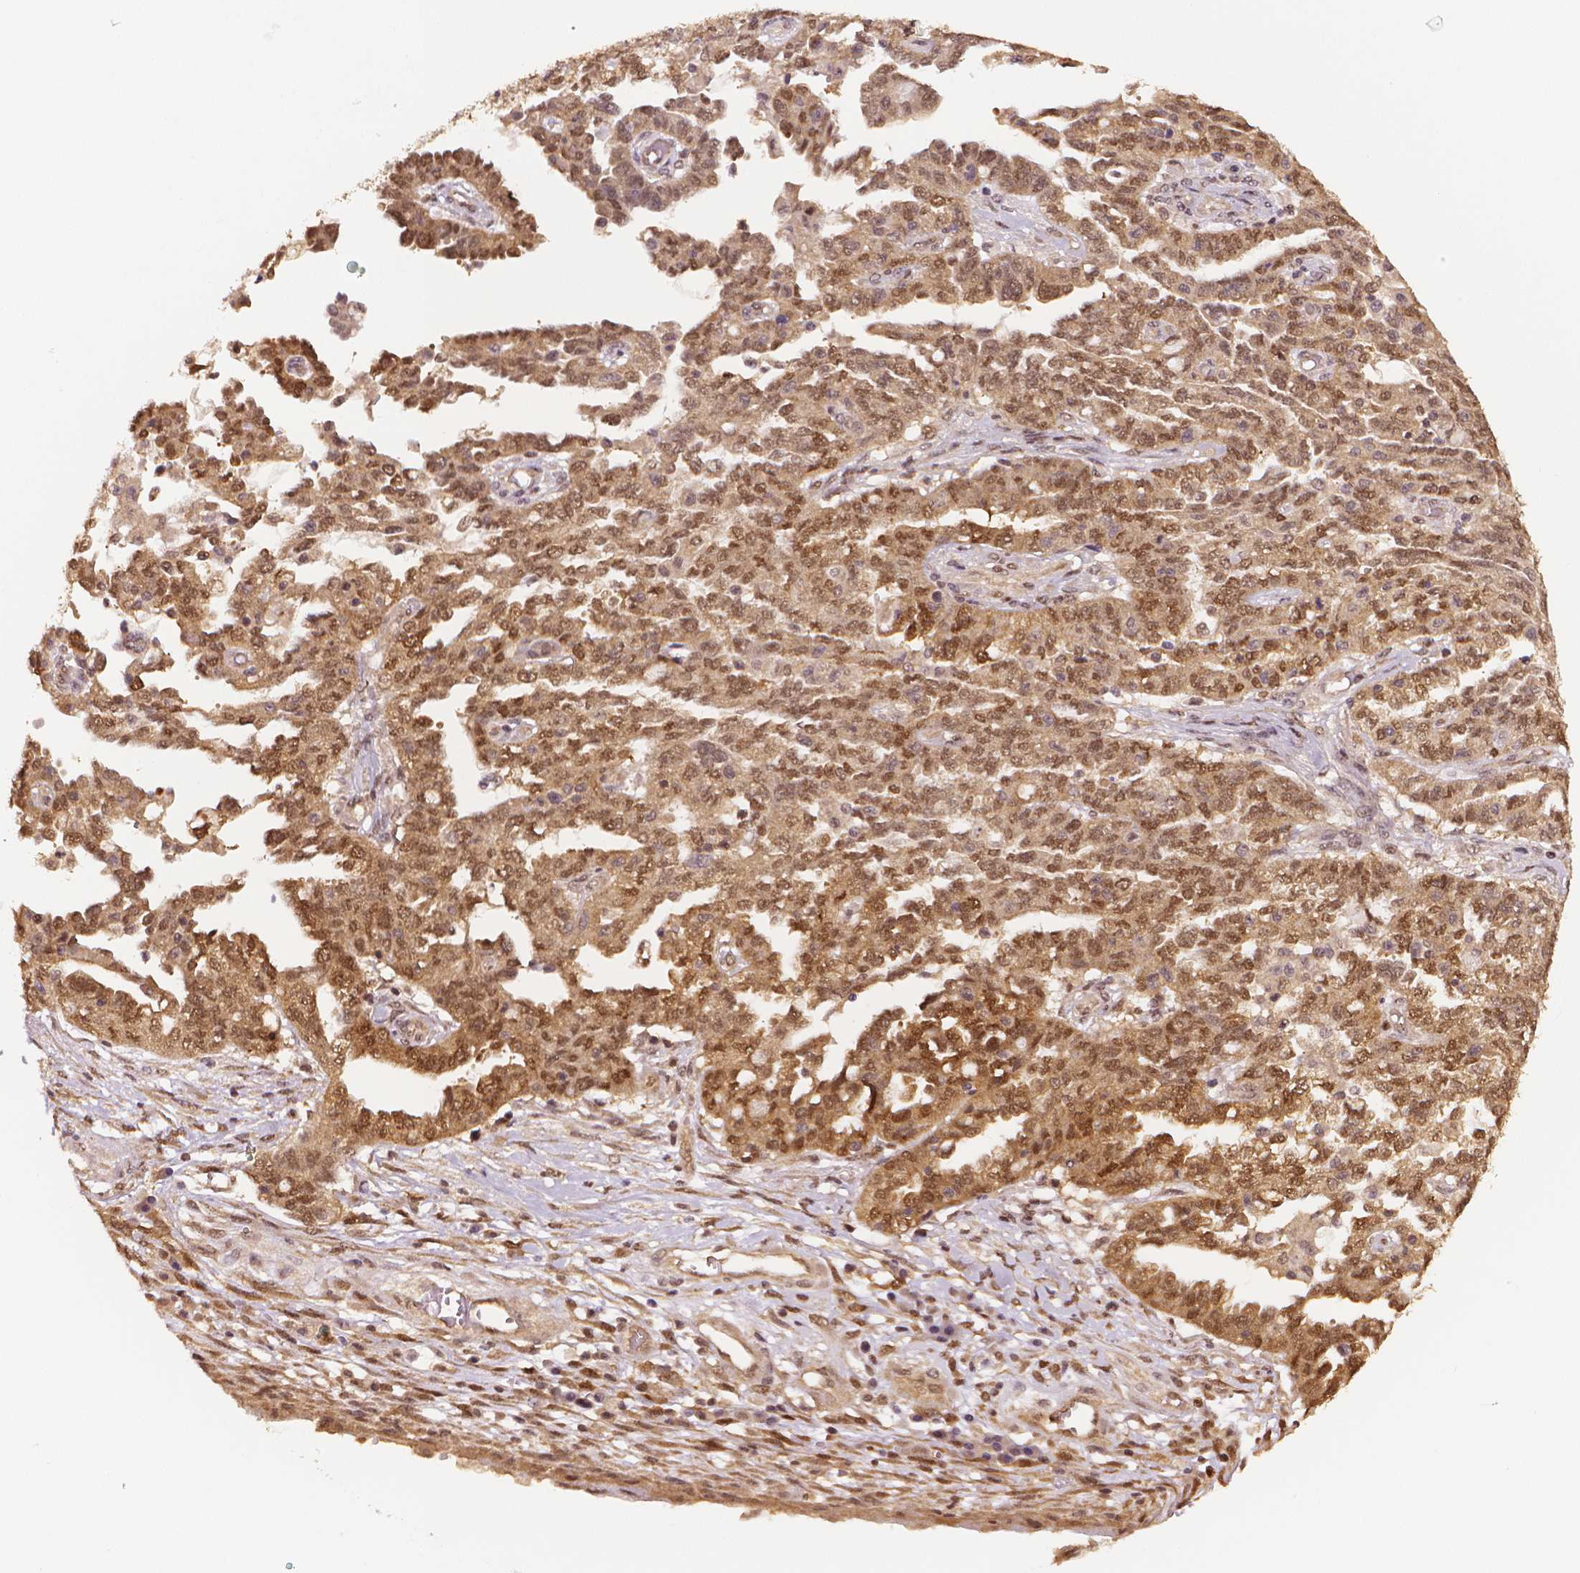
{"staining": {"intensity": "moderate", "quantity": ">75%", "location": "cytoplasmic/membranous,nuclear"}, "tissue": "ovarian cancer", "cell_type": "Tumor cells", "image_type": "cancer", "snomed": [{"axis": "morphology", "description": "Cystadenocarcinoma, serous, NOS"}, {"axis": "topography", "description": "Ovary"}], "caption": "A histopathology image of human serous cystadenocarcinoma (ovarian) stained for a protein shows moderate cytoplasmic/membranous and nuclear brown staining in tumor cells.", "gene": "STAT3", "patient": {"sex": "female", "age": 67}}